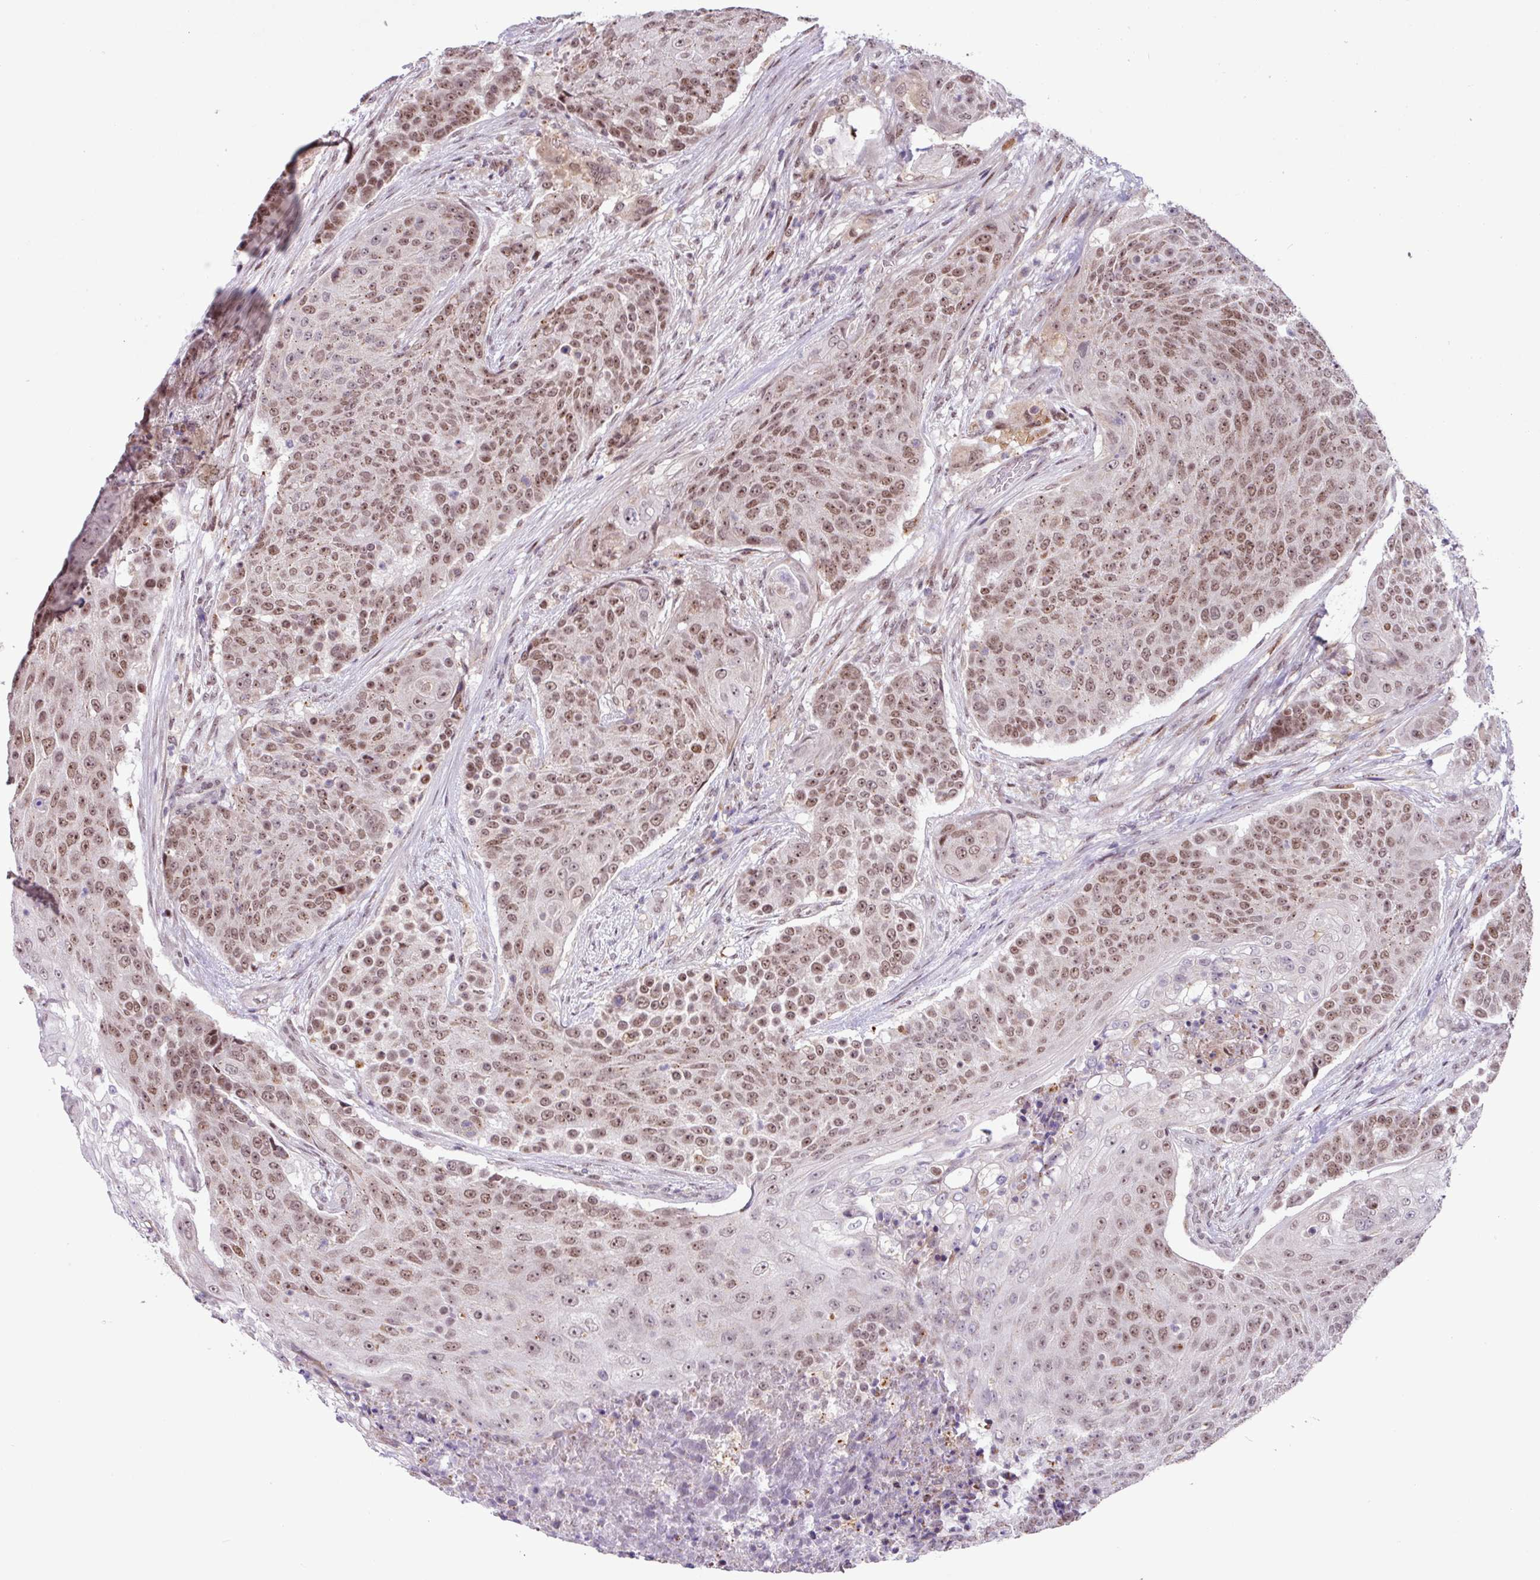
{"staining": {"intensity": "moderate", "quantity": ">75%", "location": "nuclear"}, "tissue": "urothelial cancer", "cell_type": "Tumor cells", "image_type": "cancer", "snomed": [{"axis": "morphology", "description": "Urothelial carcinoma, High grade"}, {"axis": "topography", "description": "Urinary bladder"}], "caption": "This is a photomicrograph of IHC staining of urothelial cancer, which shows moderate staining in the nuclear of tumor cells.", "gene": "BRD3", "patient": {"sex": "female", "age": 63}}